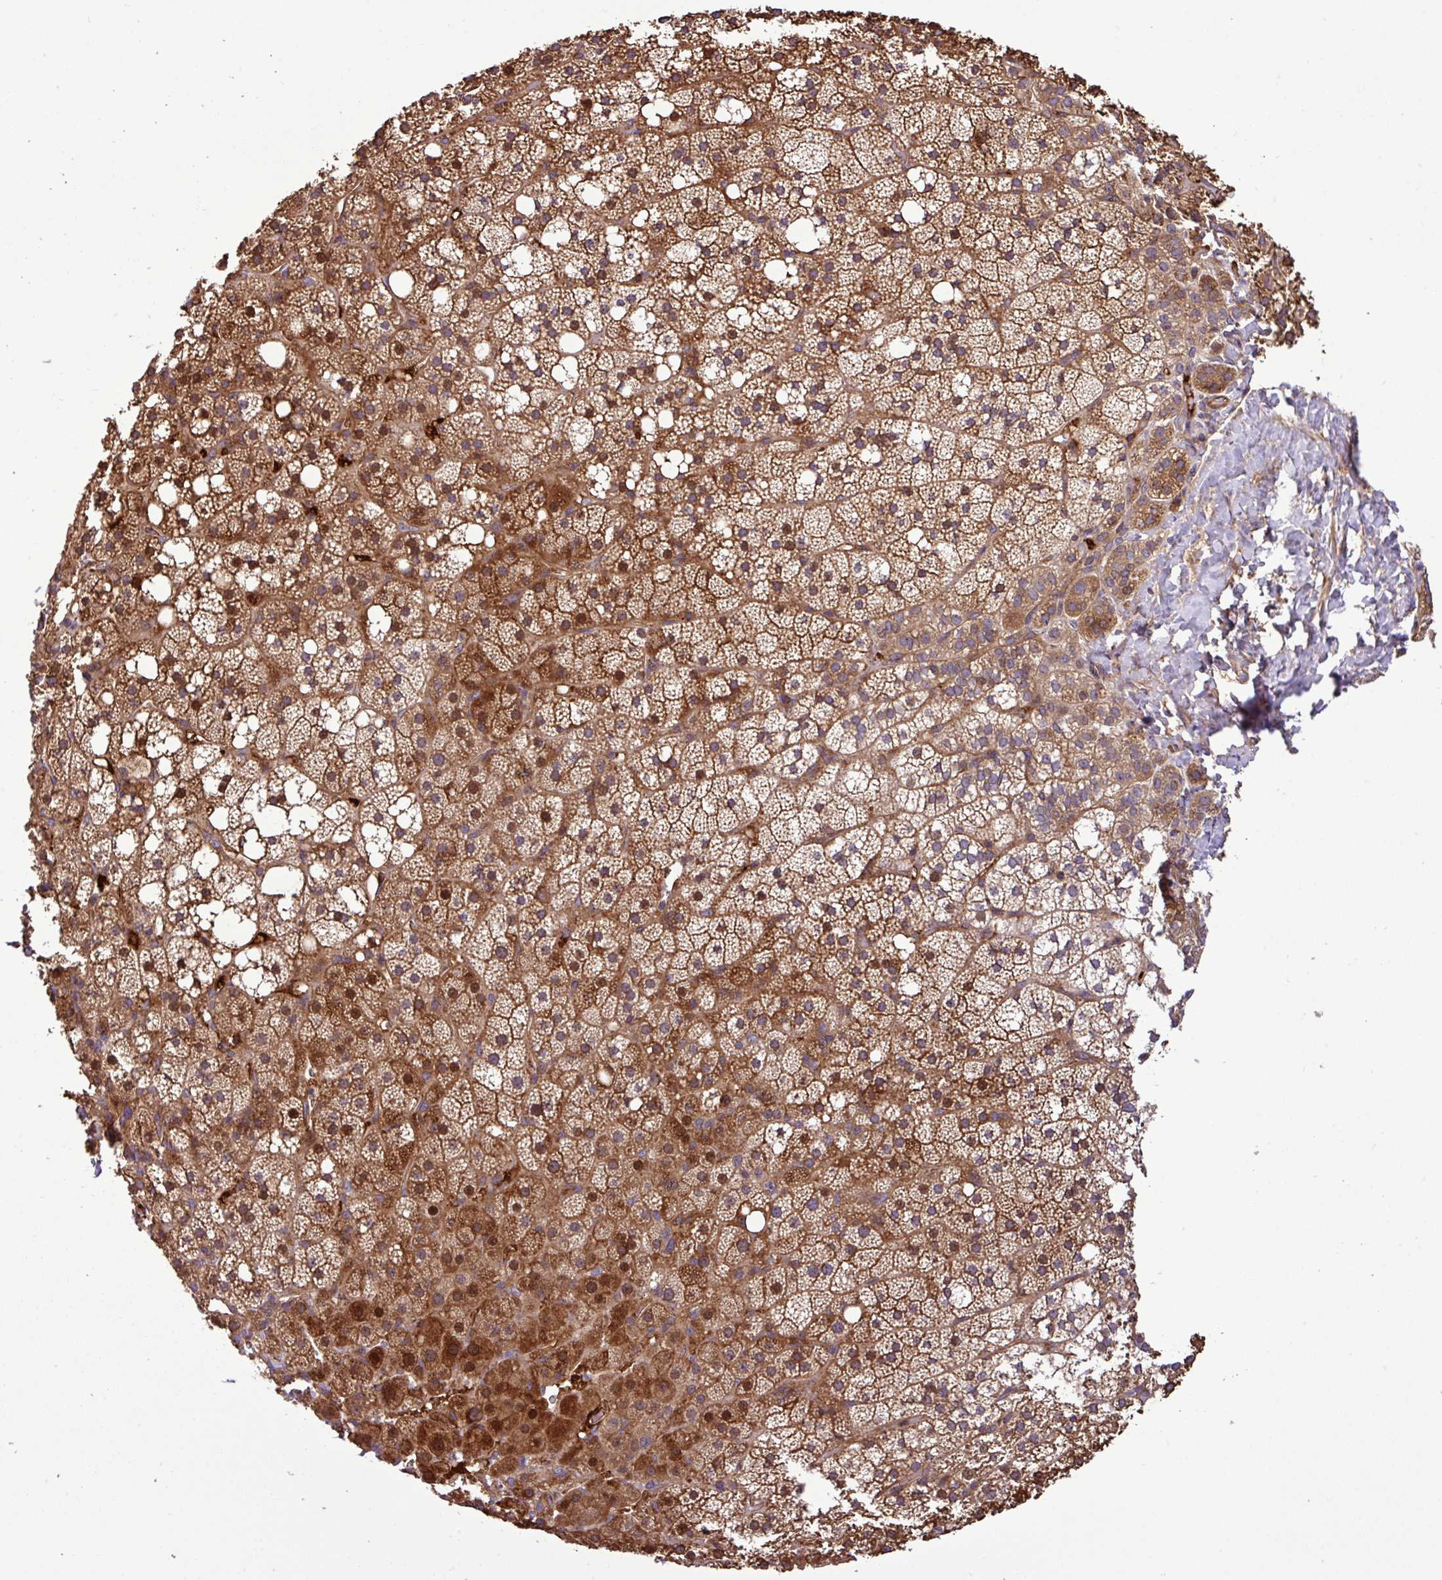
{"staining": {"intensity": "moderate", "quantity": "25%-75%", "location": "cytoplasmic/membranous,nuclear"}, "tissue": "adrenal gland", "cell_type": "Glandular cells", "image_type": "normal", "snomed": [{"axis": "morphology", "description": "Normal tissue, NOS"}, {"axis": "topography", "description": "Adrenal gland"}], "caption": "Brown immunohistochemical staining in benign adrenal gland exhibits moderate cytoplasmic/membranous,nuclear positivity in about 25%-75% of glandular cells.", "gene": "ZNF266", "patient": {"sex": "male", "age": 53}}